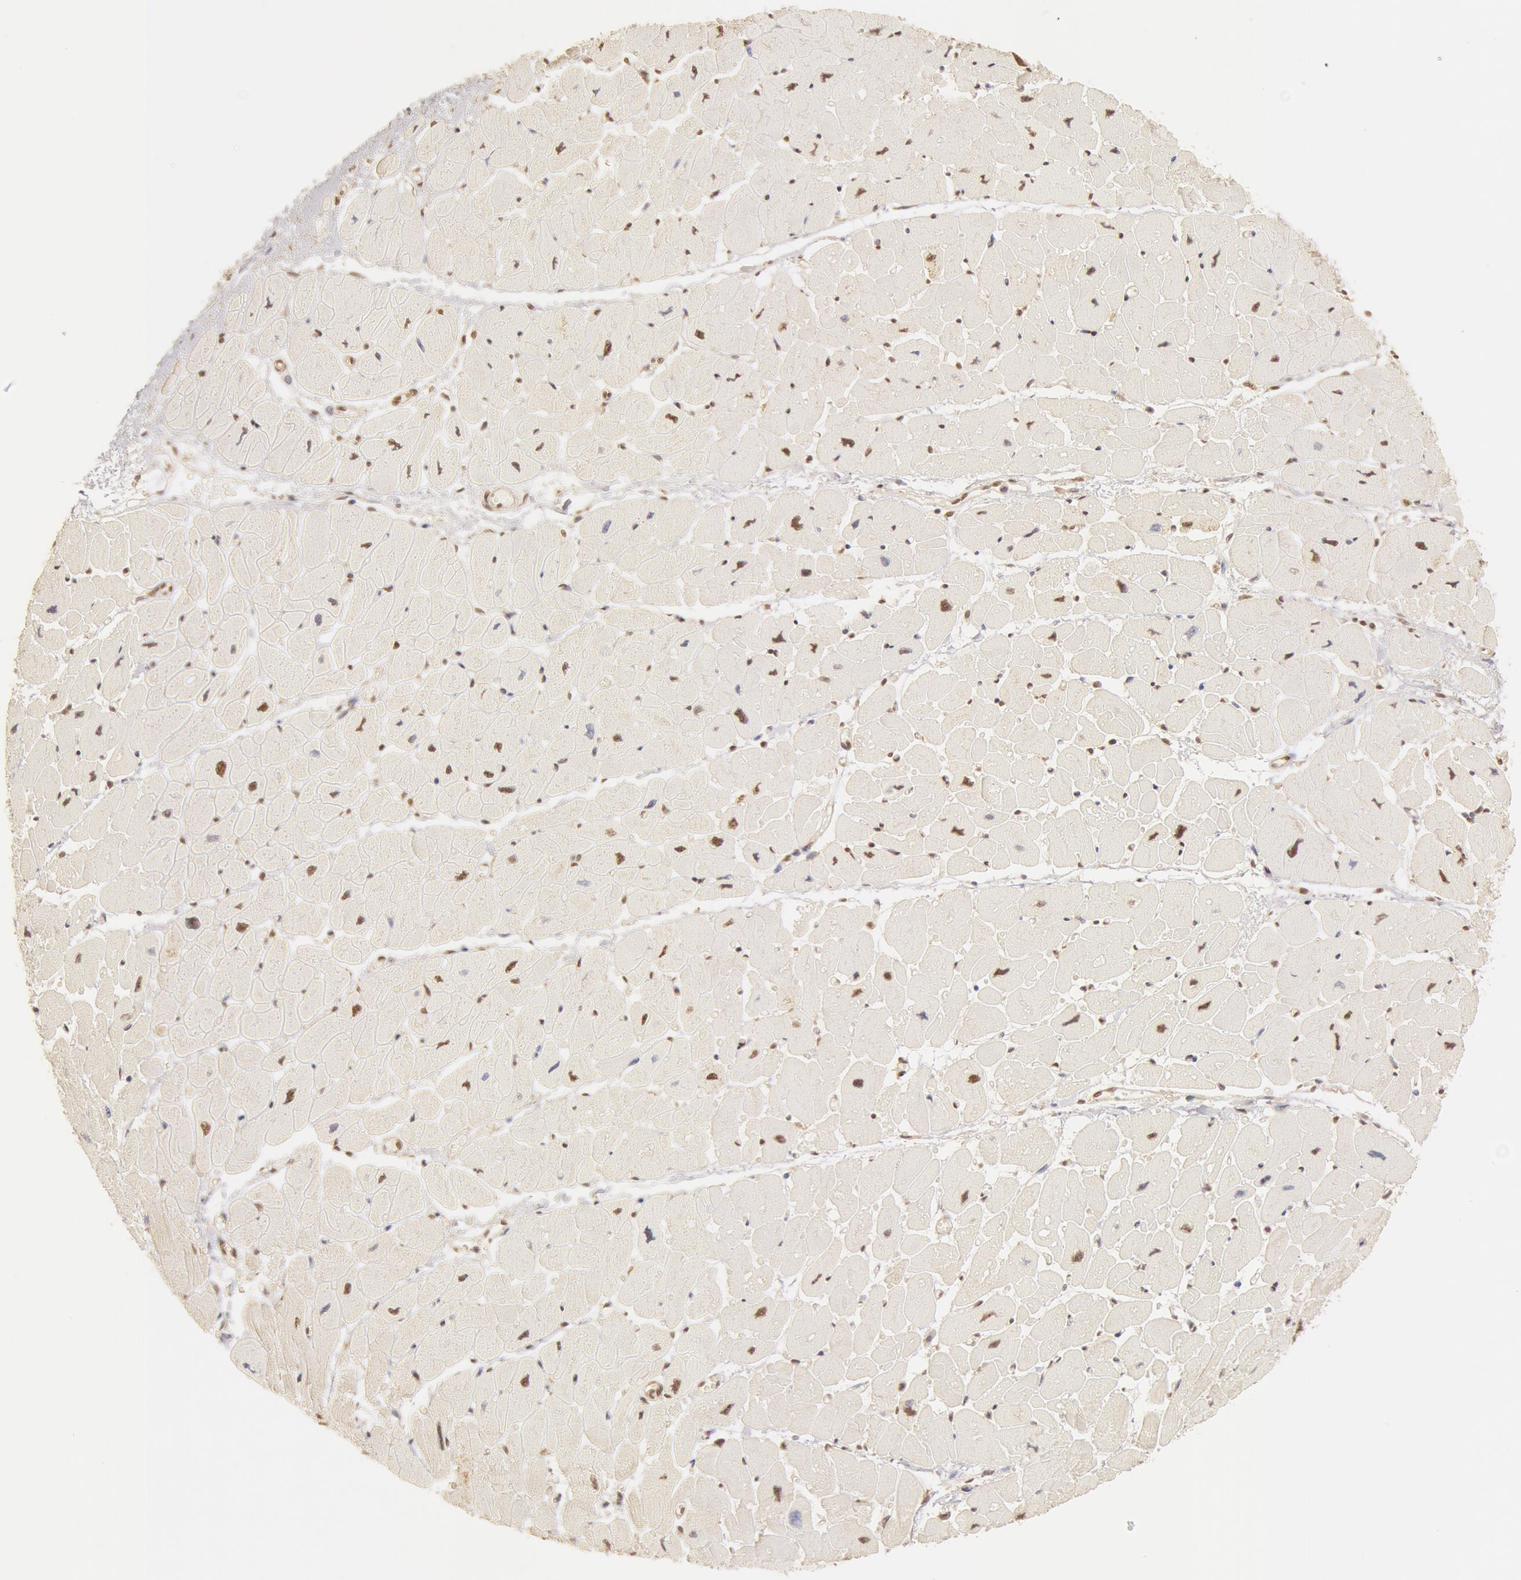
{"staining": {"intensity": "moderate", "quantity": ">75%", "location": "nuclear"}, "tissue": "heart muscle", "cell_type": "Cardiomyocytes", "image_type": "normal", "snomed": [{"axis": "morphology", "description": "Normal tissue, NOS"}, {"axis": "topography", "description": "Heart"}], "caption": "Immunohistochemical staining of unremarkable human heart muscle exhibits moderate nuclear protein staining in approximately >75% of cardiomyocytes.", "gene": "SNRNP70", "patient": {"sex": "female", "age": 54}}